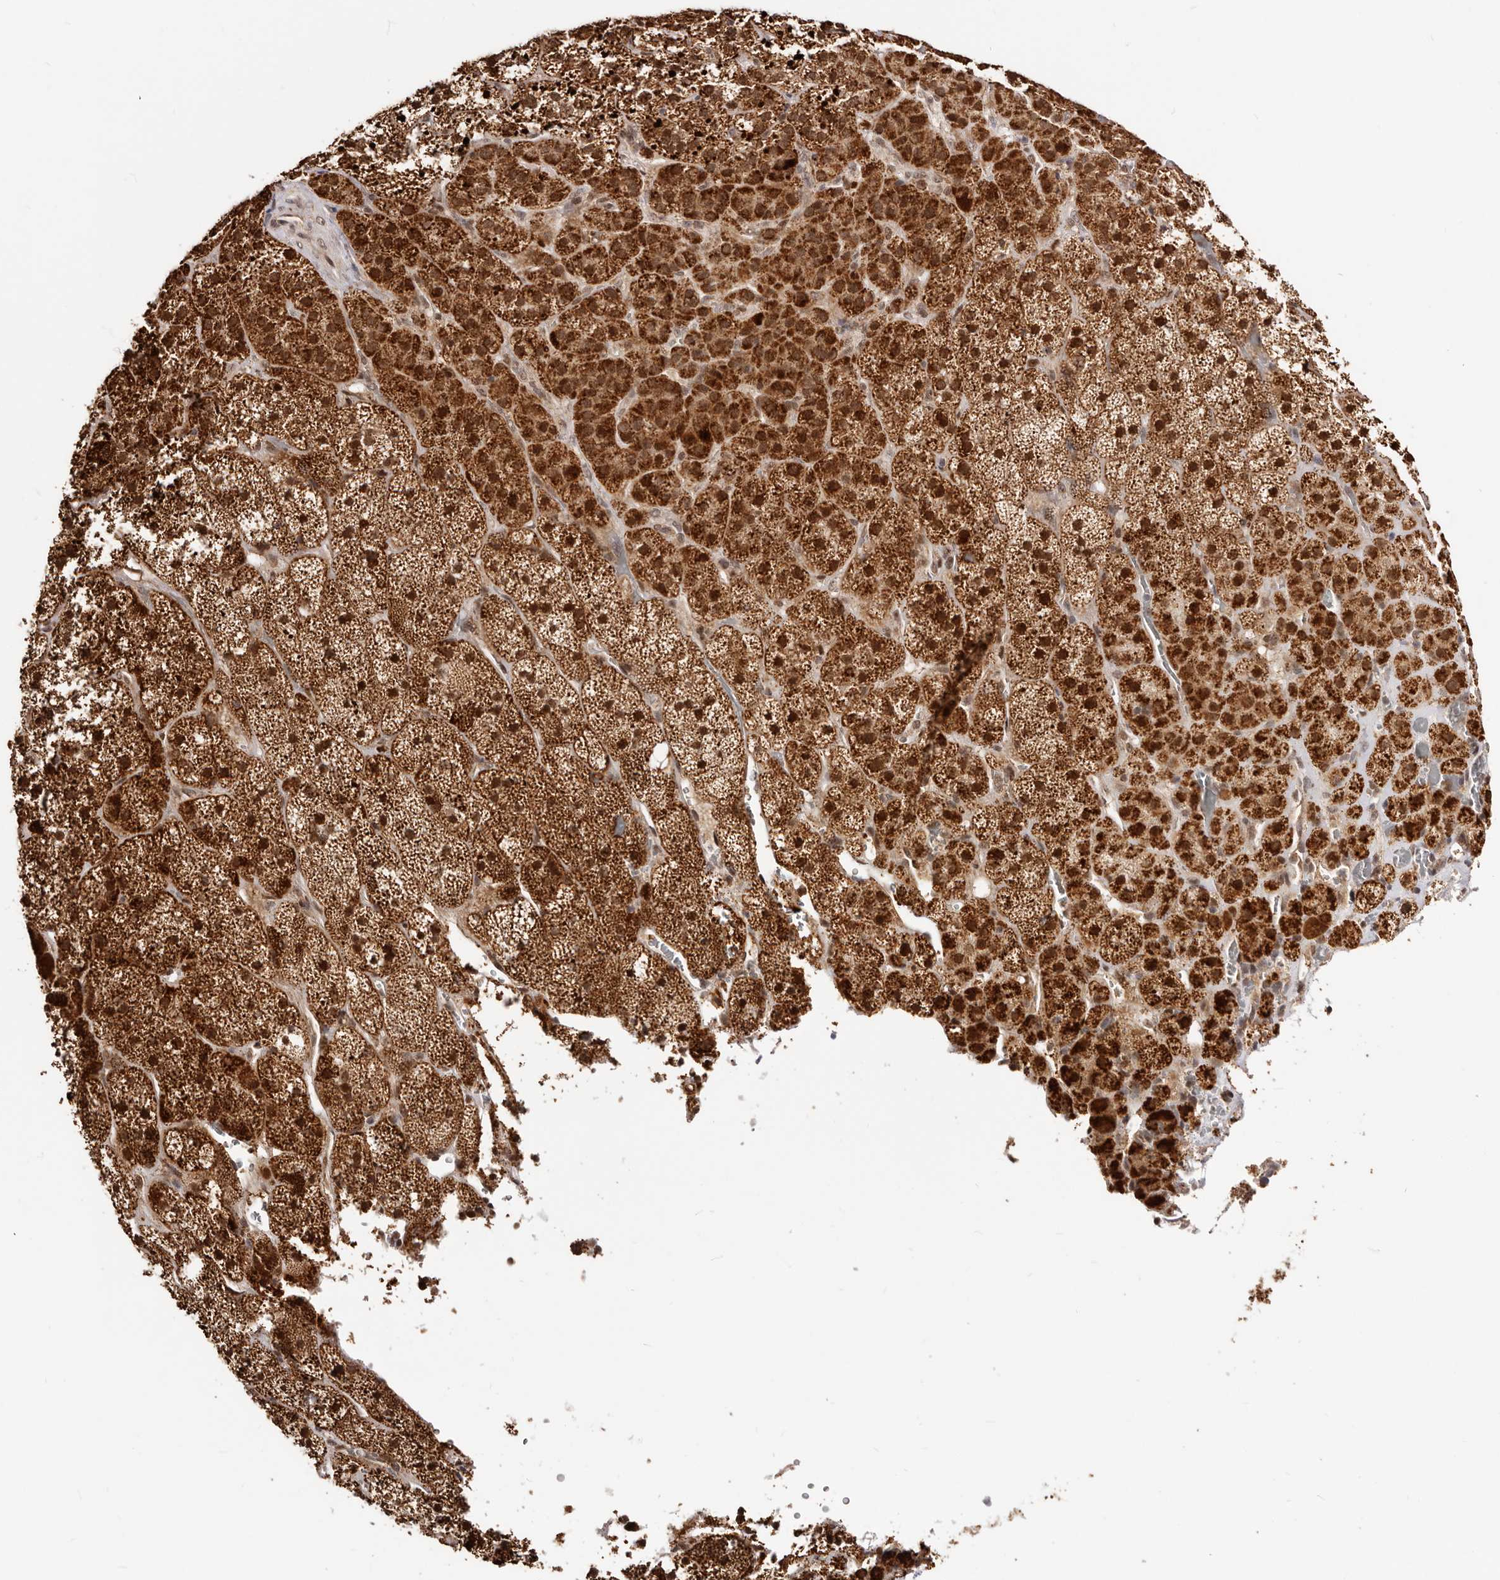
{"staining": {"intensity": "strong", "quantity": ">75%", "location": "cytoplasmic/membranous,nuclear"}, "tissue": "adrenal gland", "cell_type": "Glandular cells", "image_type": "normal", "snomed": [{"axis": "morphology", "description": "Normal tissue, NOS"}, {"axis": "topography", "description": "Adrenal gland"}], "caption": "Protein staining by immunohistochemistry (IHC) shows strong cytoplasmic/membranous,nuclear expression in approximately >75% of glandular cells in benign adrenal gland.", "gene": "SEC14L1", "patient": {"sex": "male", "age": 57}}